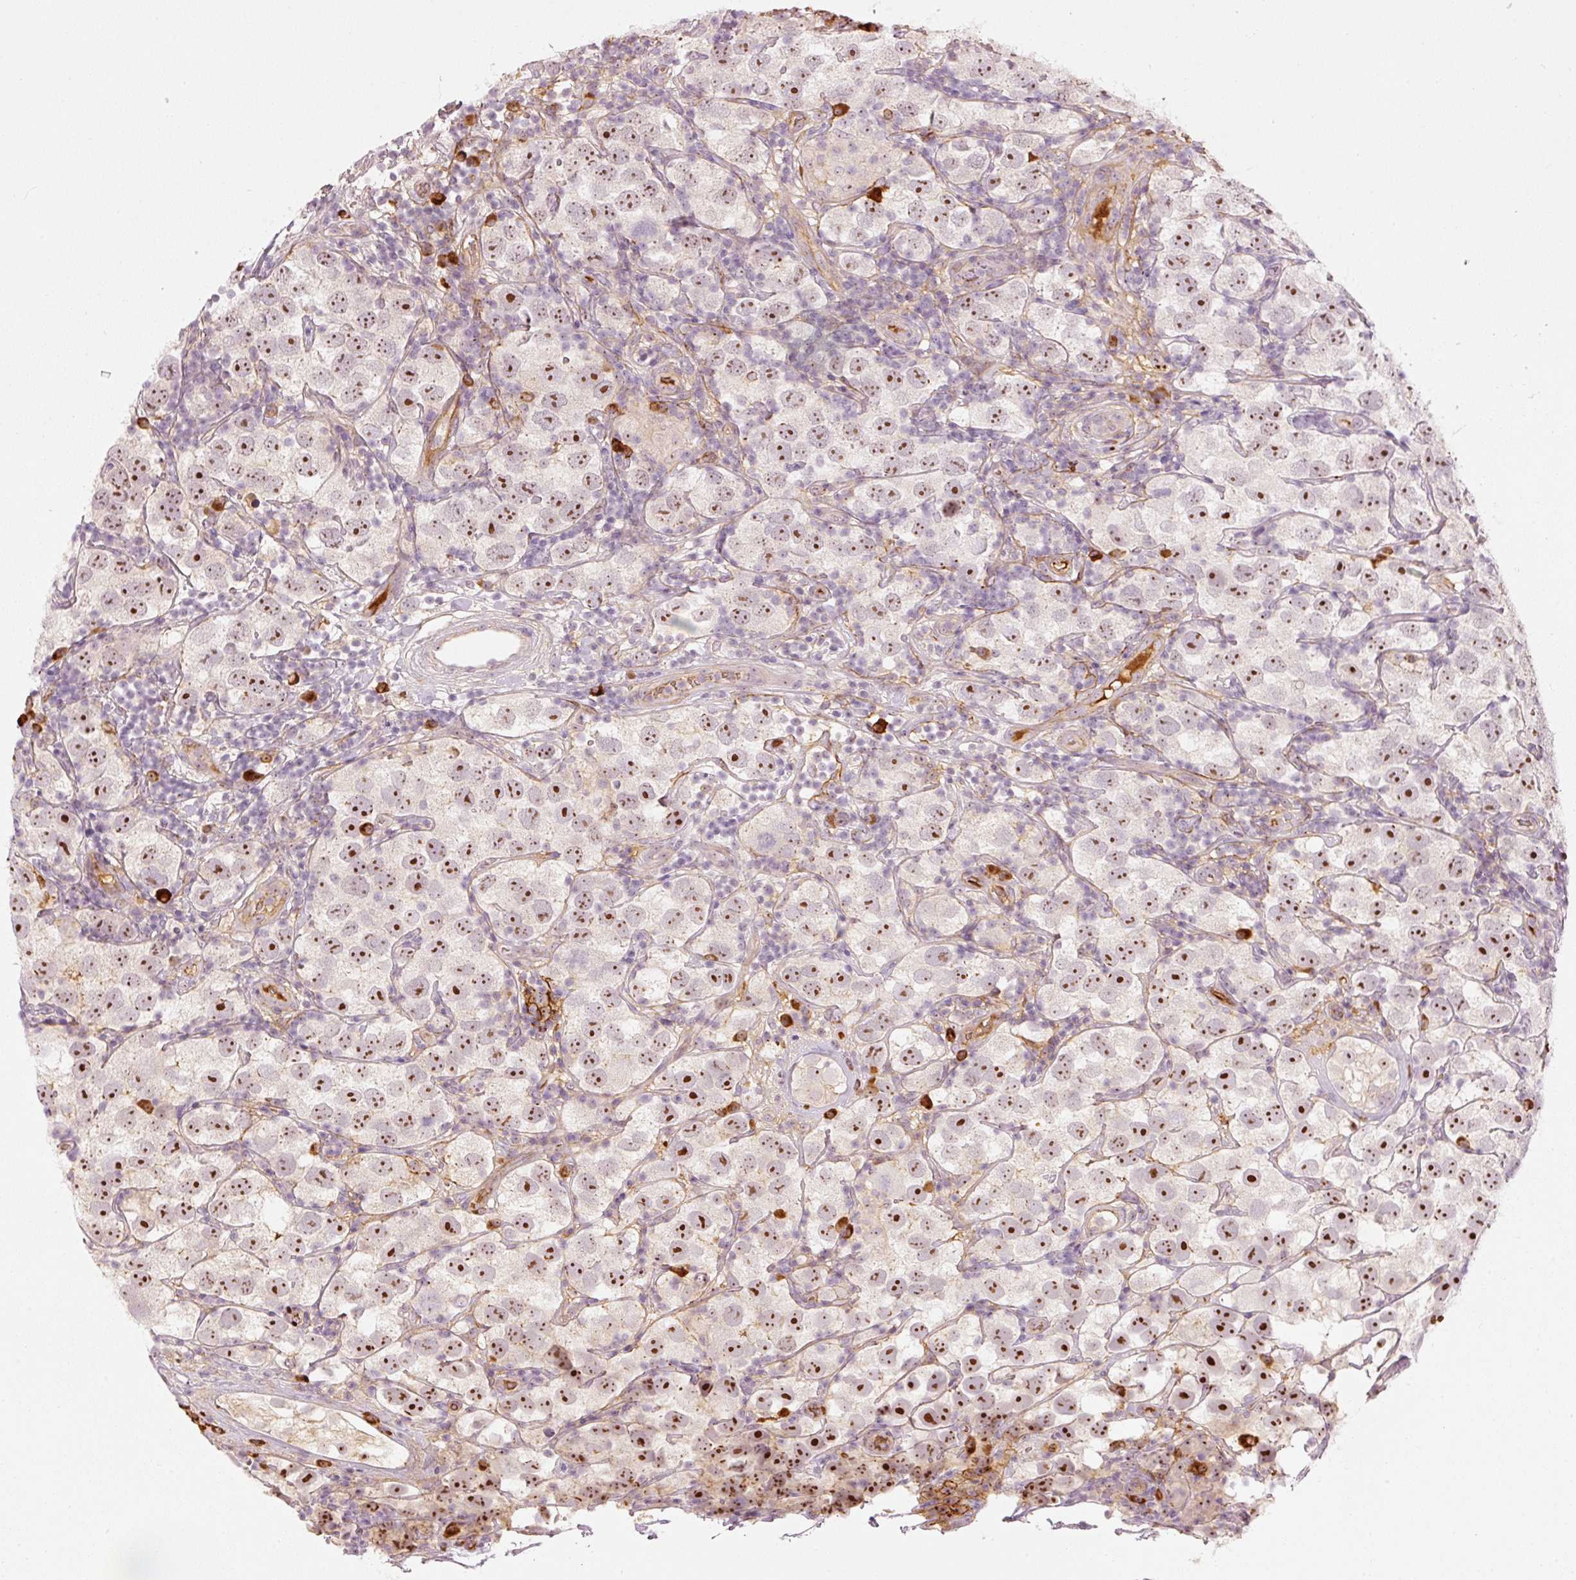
{"staining": {"intensity": "moderate", "quantity": ">75%", "location": "nuclear"}, "tissue": "testis cancer", "cell_type": "Tumor cells", "image_type": "cancer", "snomed": [{"axis": "morphology", "description": "Seminoma, NOS"}, {"axis": "topography", "description": "Testis"}], "caption": "Protein analysis of testis cancer tissue exhibits moderate nuclear expression in approximately >75% of tumor cells. The staining is performed using DAB (3,3'-diaminobenzidine) brown chromogen to label protein expression. The nuclei are counter-stained blue using hematoxylin.", "gene": "VCAM1", "patient": {"sex": "male", "age": 26}}